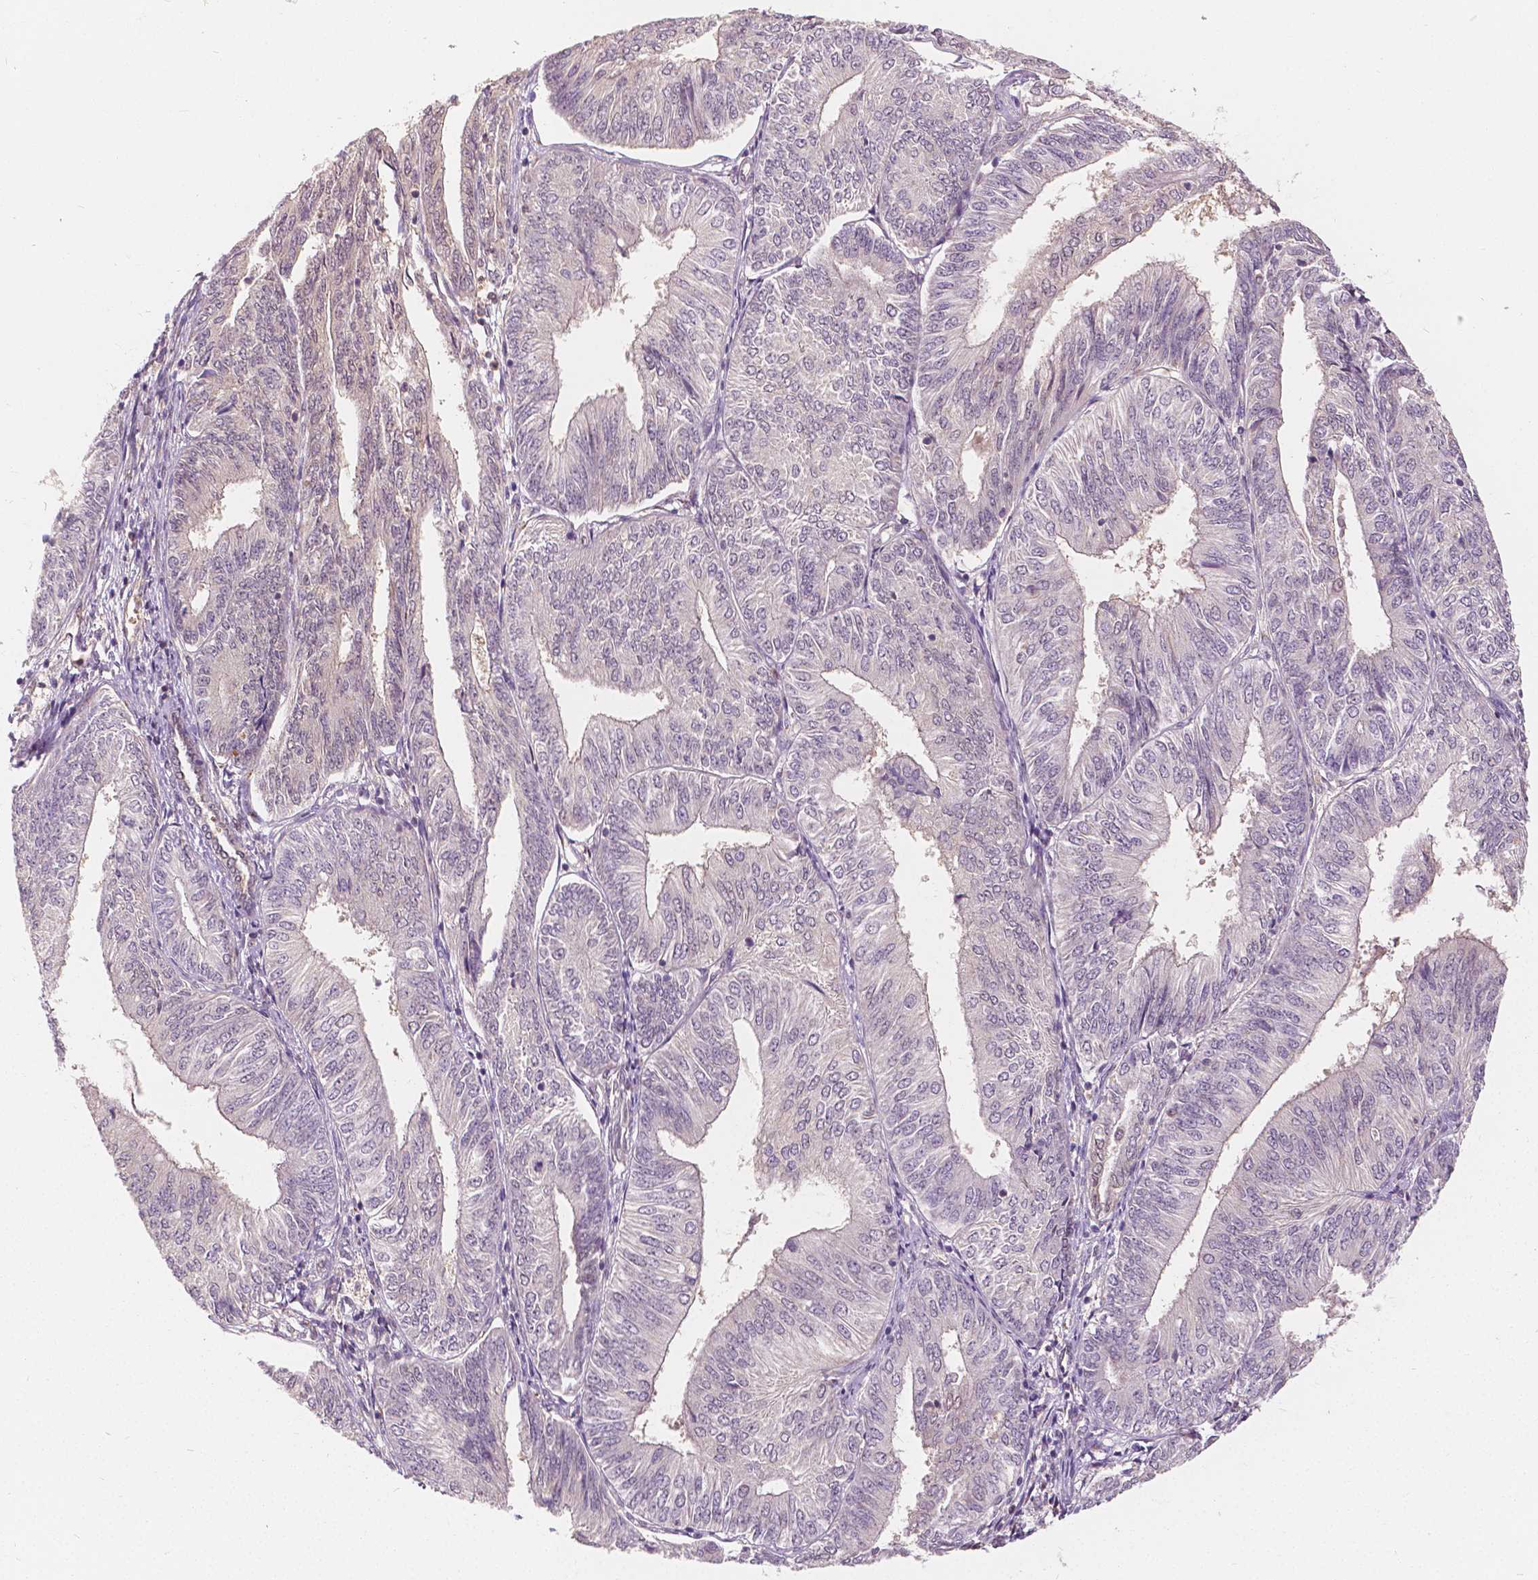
{"staining": {"intensity": "negative", "quantity": "none", "location": "none"}, "tissue": "endometrial cancer", "cell_type": "Tumor cells", "image_type": "cancer", "snomed": [{"axis": "morphology", "description": "Adenocarcinoma, NOS"}, {"axis": "topography", "description": "Endometrium"}], "caption": "This is a histopathology image of immunohistochemistry staining of endometrial cancer (adenocarcinoma), which shows no expression in tumor cells.", "gene": "NAPRT", "patient": {"sex": "female", "age": 58}}